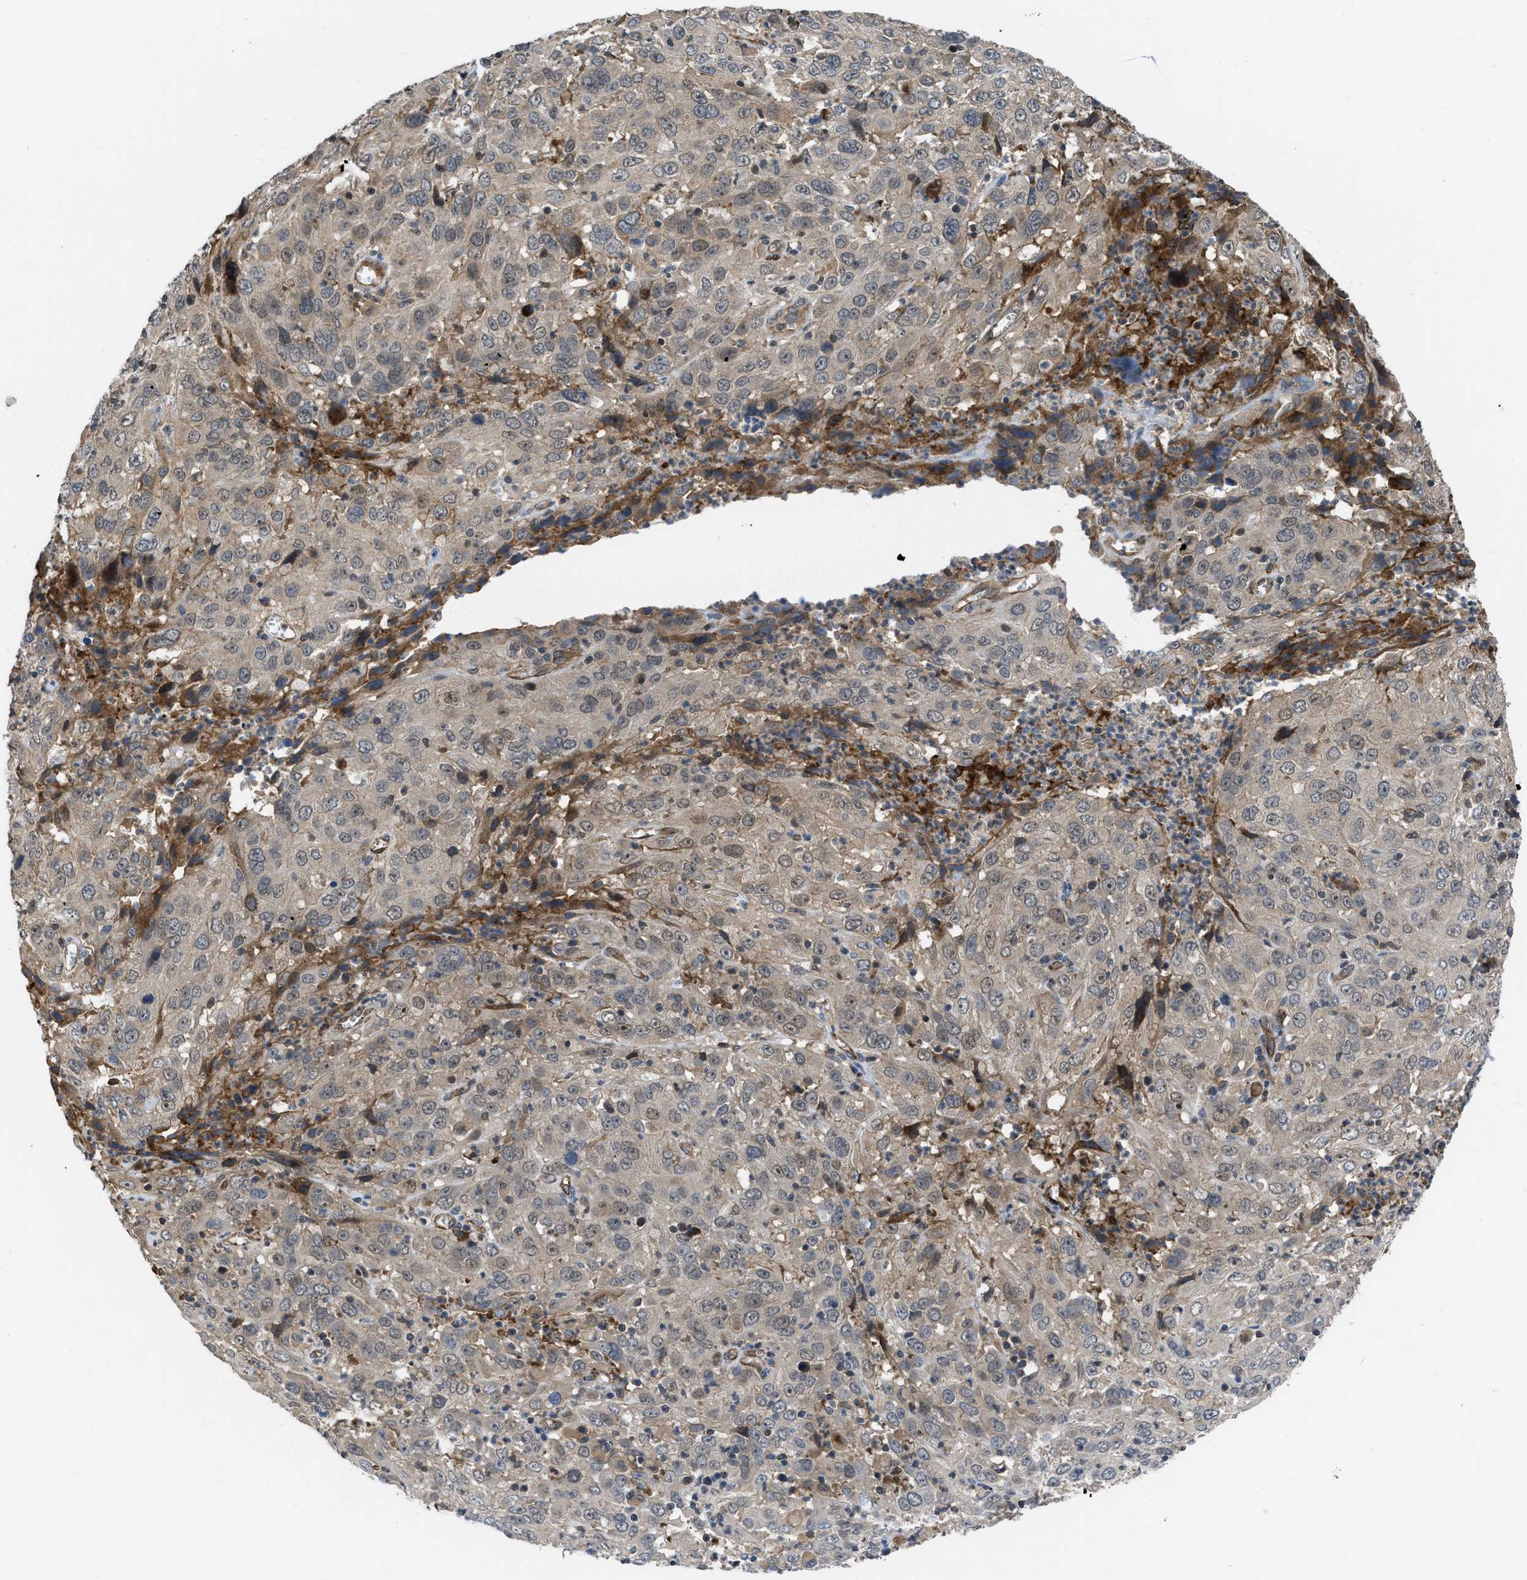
{"staining": {"intensity": "weak", "quantity": "25%-75%", "location": "cytoplasmic/membranous,nuclear"}, "tissue": "cervical cancer", "cell_type": "Tumor cells", "image_type": "cancer", "snomed": [{"axis": "morphology", "description": "Squamous cell carcinoma, NOS"}, {"axis": "topography", "description": "Cervix"}], "caption": "About 25%-75% of tumor cells in squamous cell carcinoma (cervical) display weak cytoplasmic/membranous and nuclear protein positivity as visualized by brown immunohistochemical staining.", "gene": "GPATCH2L", "patient": {"sex": "female", "age": 32}}